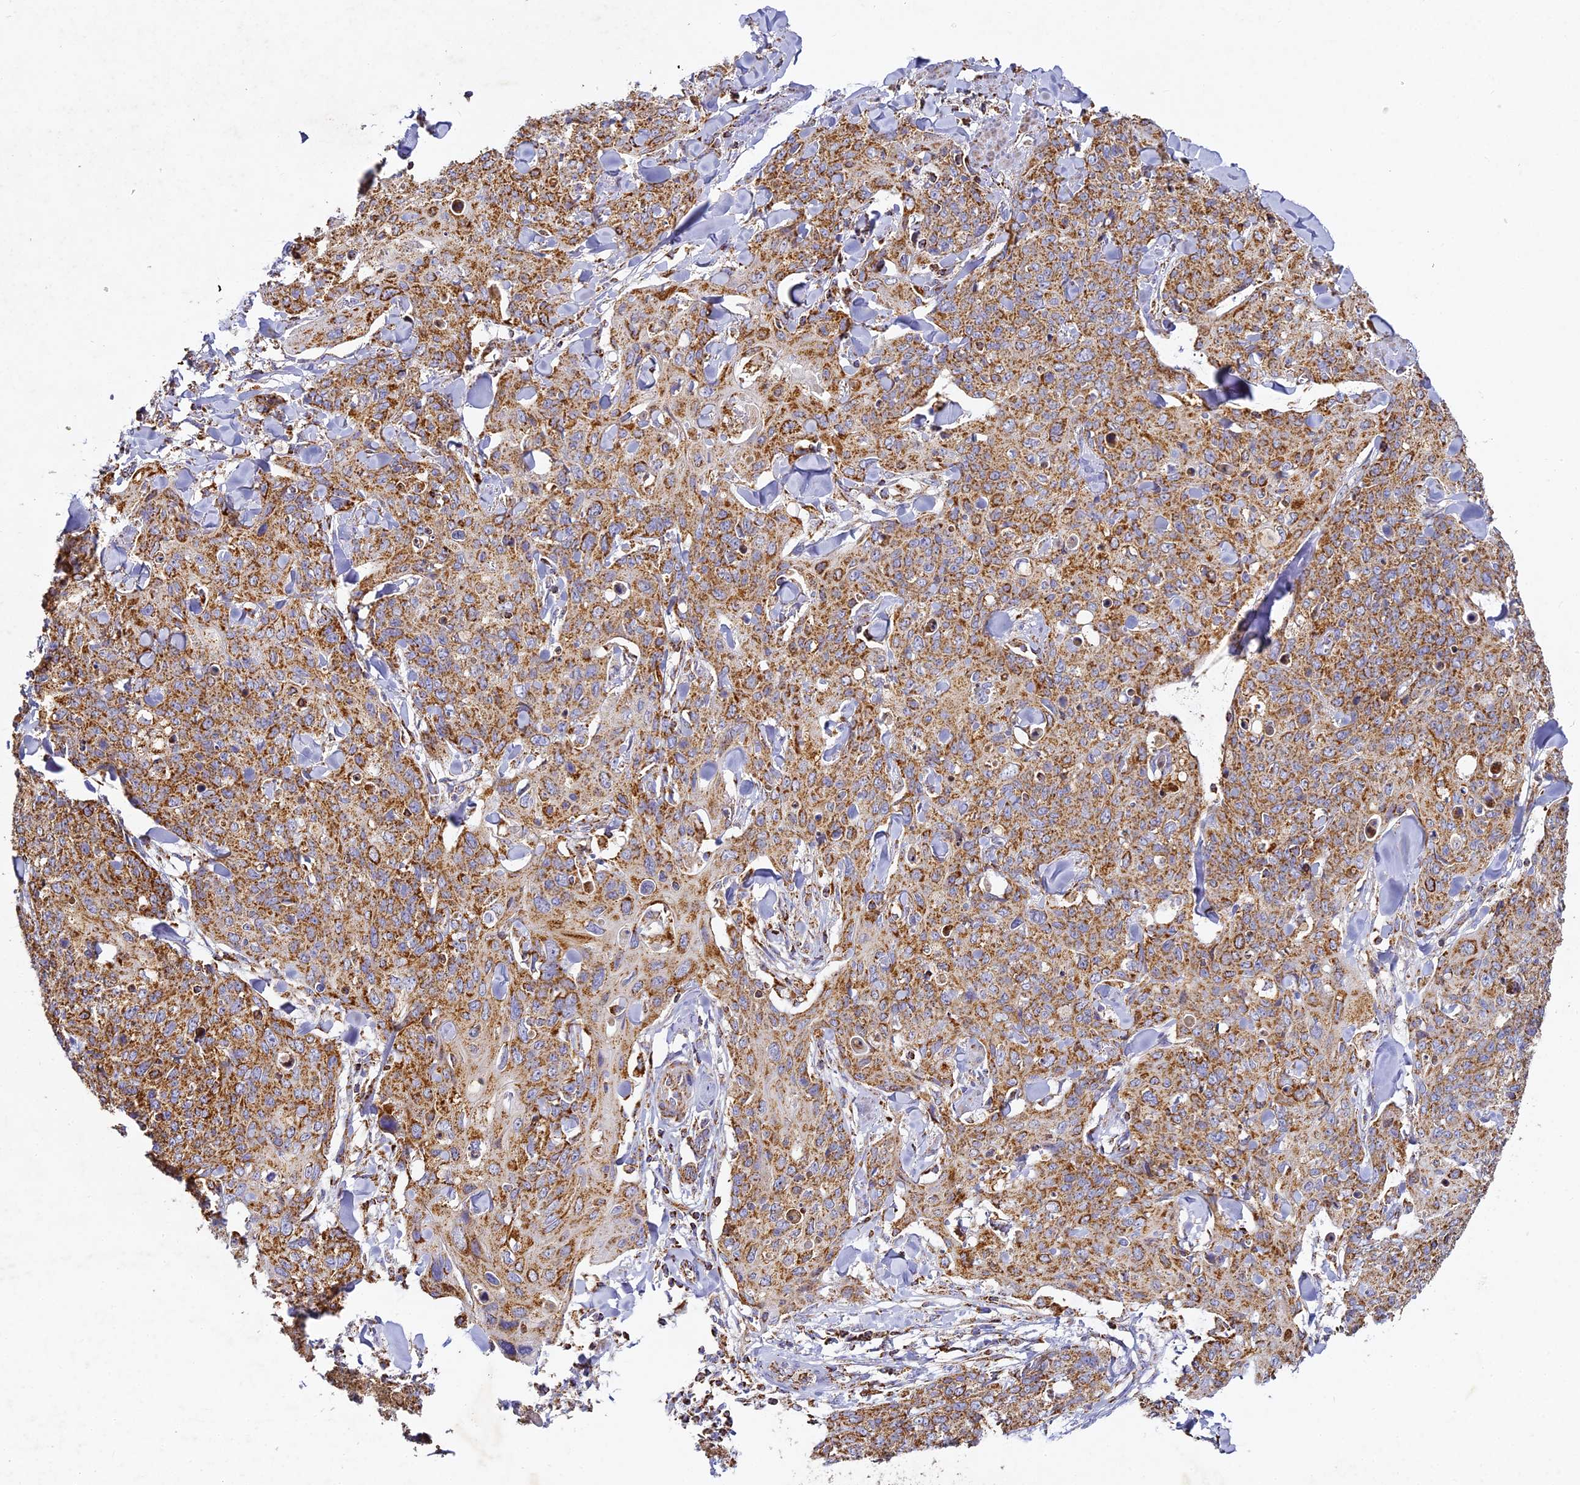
{"staining": {"intensity": "strong", "quantity": ">75%", "location": "cytoplasmic/membranous"}, "tissue": "skin cancer", "cell_type": "Tumor cells", "image_type": "cancer", "snomed": [{"axis": "morphology", "description": "Squamous cell carcinoma, NOS"}, {"axis": "topography", "description": "Skin"}, {"axis": "topography", "description": "Vulva"}], "caption": "Strong cytoplasmic/membranous staining for a protein is appreciated in approximately >75% of tumor cells of skin squamous cell carcinoma using immunohistochemistry.", "gene": "DONSON", "patient": {"sex": "female", "age": 85}}